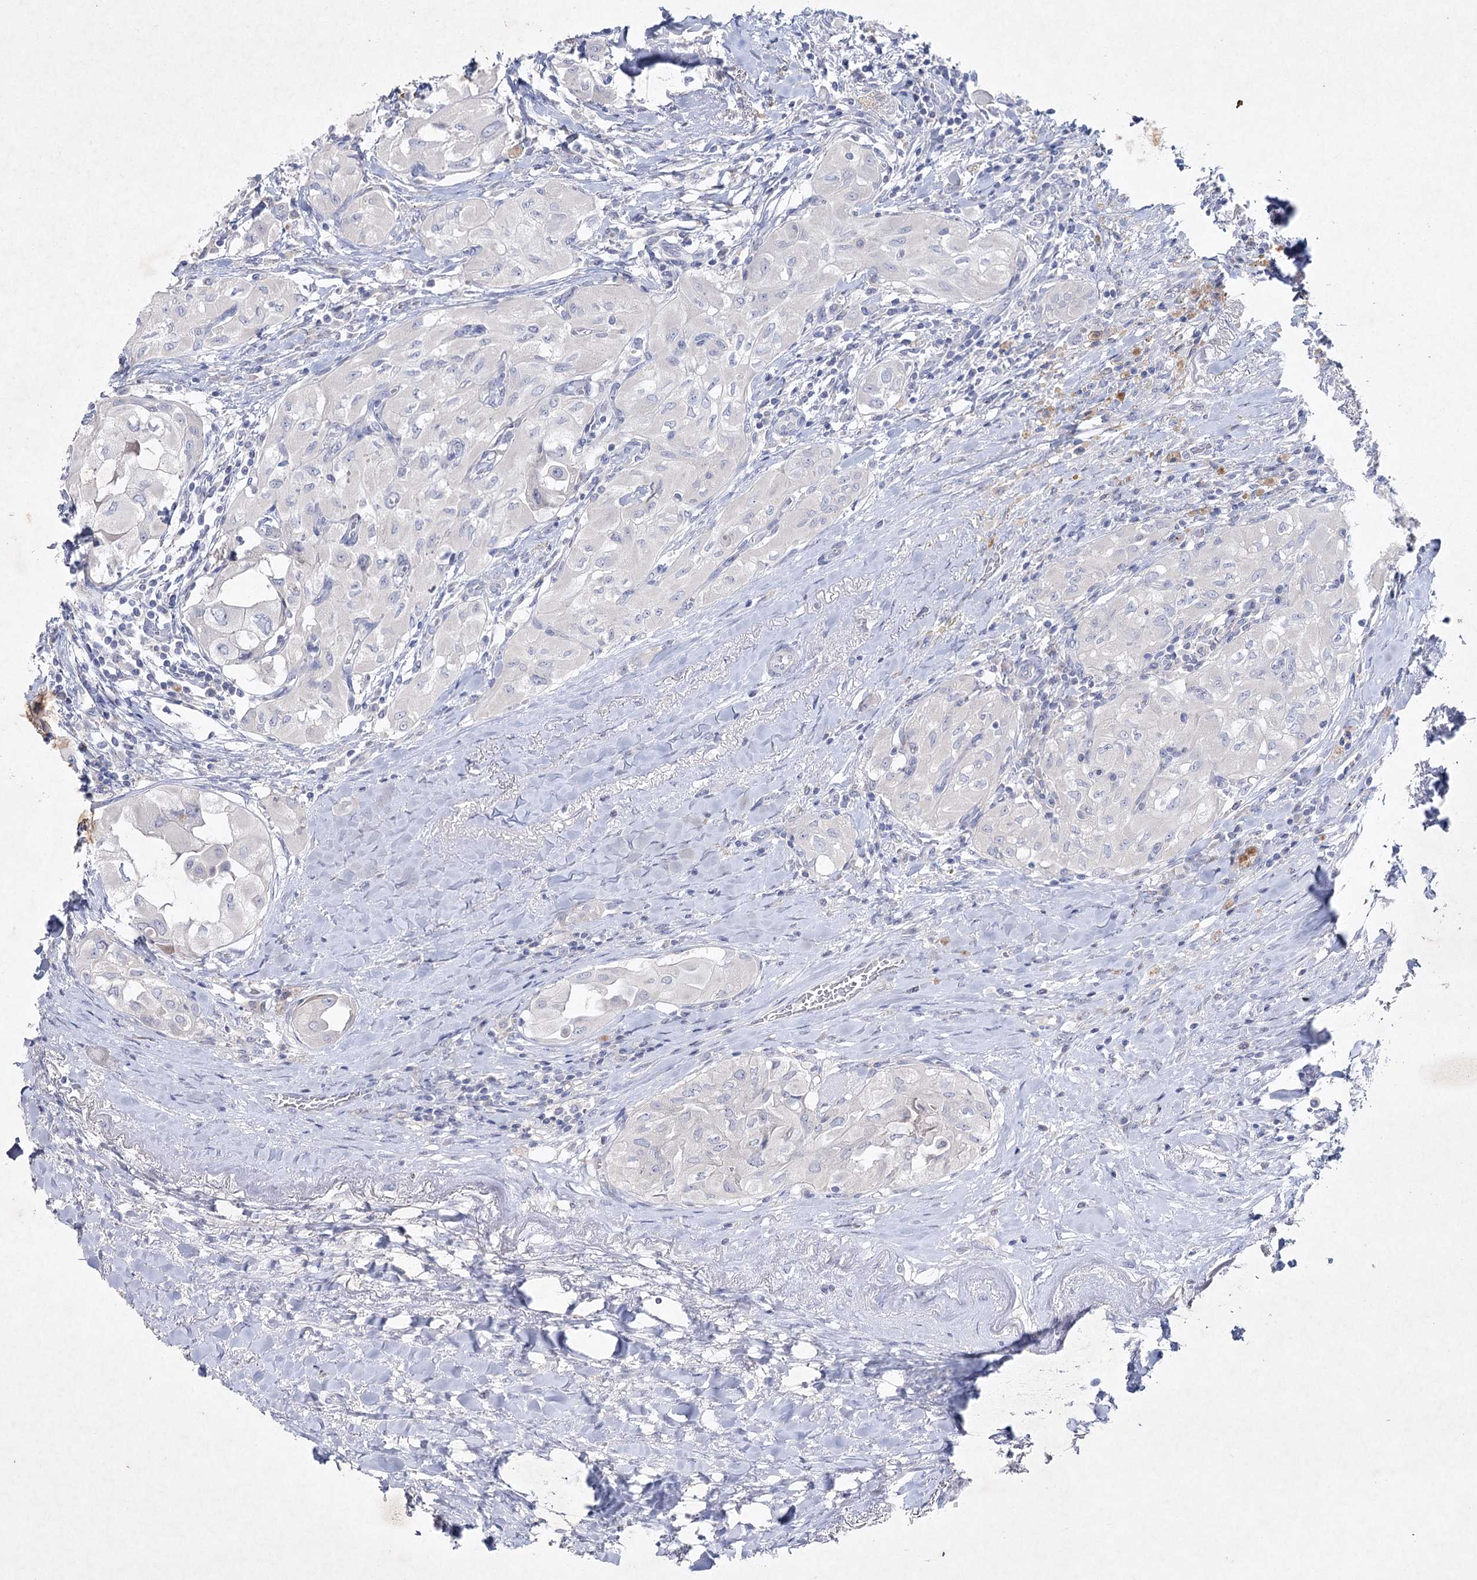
{"staining": {"intensity": "negative", "quantity": "none", "location": "none"}, "tissue": "thyroid cancer", "cell_type": "Tumor cells", "image_type": "cancer", "snomed": [{"axis": "morphology", "description": "Papillary adenocarcinoma, NOS"}, {"axis": "topography", "description": "Thyroid gland"}], "caption": "Tumor cells are negative for brown protein staining in thyroid papillary adenocarcinoma.", "gene": "MAP3K13", "patient": {"sex": "female", "age": 59}}